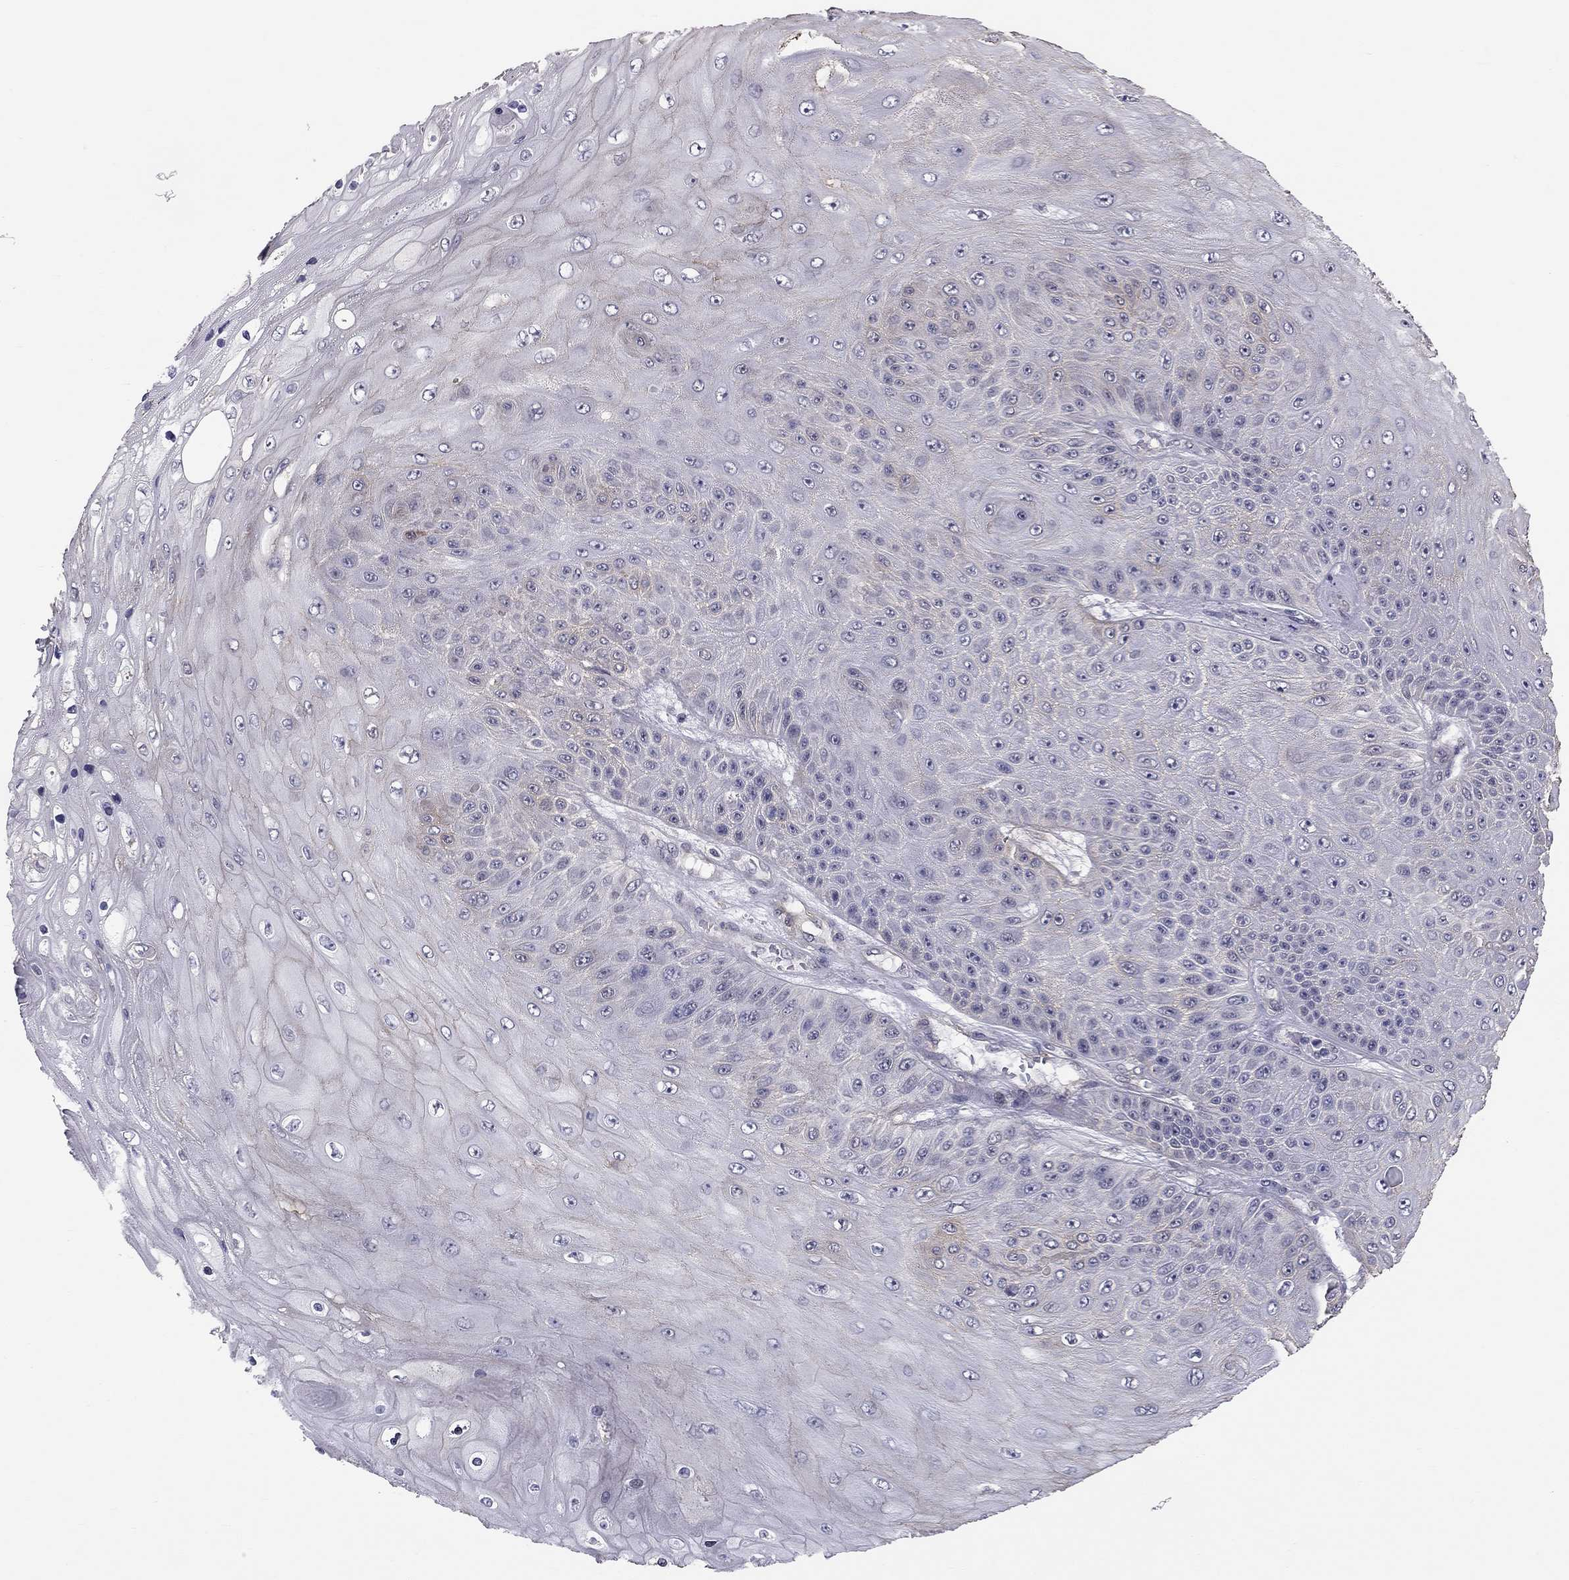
{"staining": {"intensity": "negative", "quantity": "none", "location": "none"}, "tissue": "skin cancer", "cell_type": "Tumor cells", "image_type": "cancer", "snomed": [{"axis": "morphology", "description": "Squamous cell carcinoma, NOS"}, {"axis": "topography", "description": "Skin"}], "caption": "The photomicrograph demonstrates no staining of tumor cells in skin squamous cell carcinoma.", "gene": "GJB4", "patient": {"sex": "male", "age": 62}}